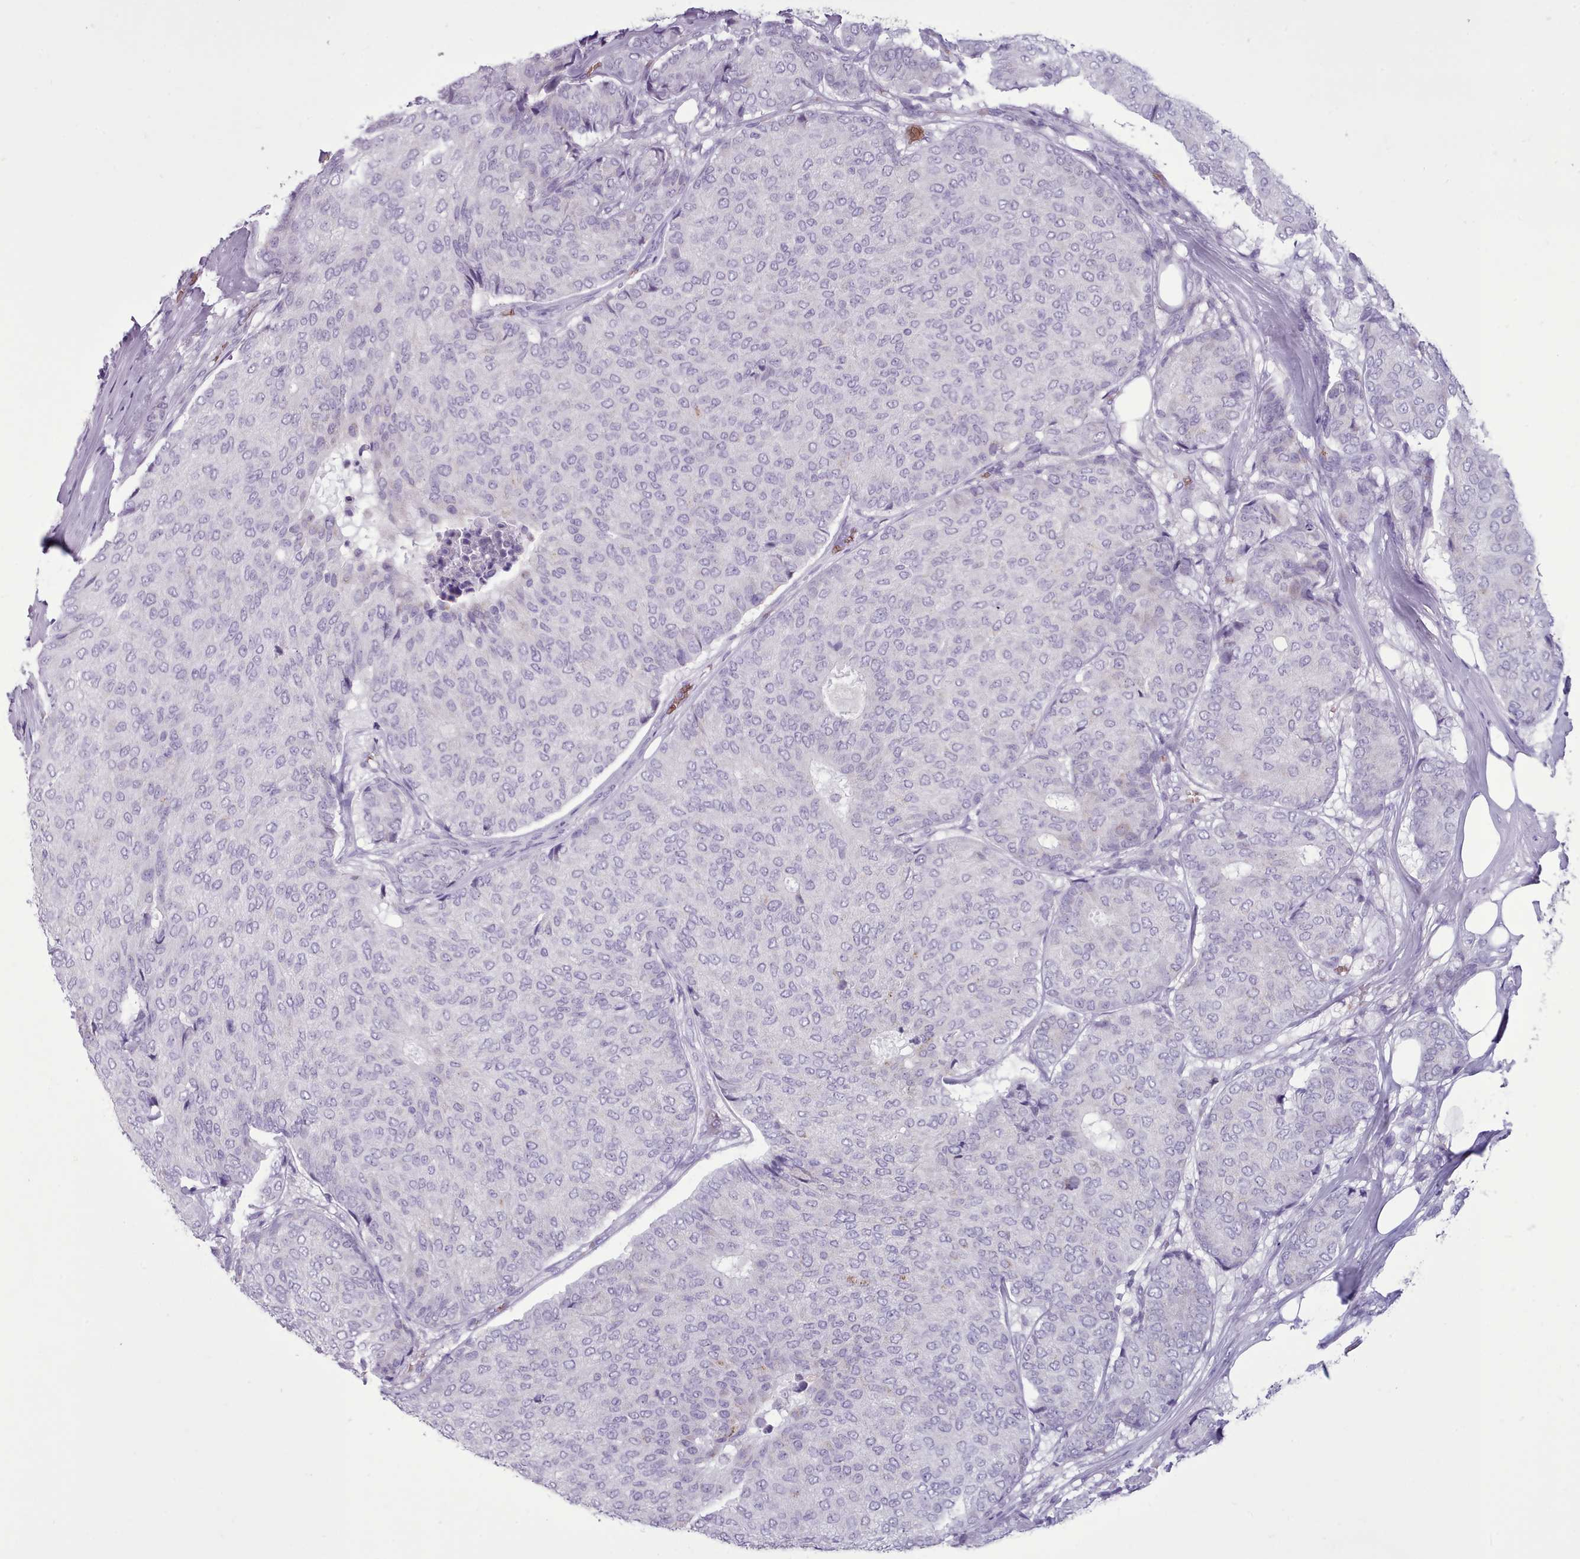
{"staining": {"intensity": "negative", "quantity": "none", "location": "none"}, "tissue": "breast cancer", "cell_type": "Tumor cells", "image_type": "cancer", "snomed": [{"axis": "morphology", "description": "Duct carcinoma"}, {"axis": "topography", "description": "Breast"}], "caption": "Protein analysis of invasive ductal carcinoma (breast) displays no significant positivity in tumor cells.", "gene": "AK4", "patient": {"sex": "female", "age": 75}}